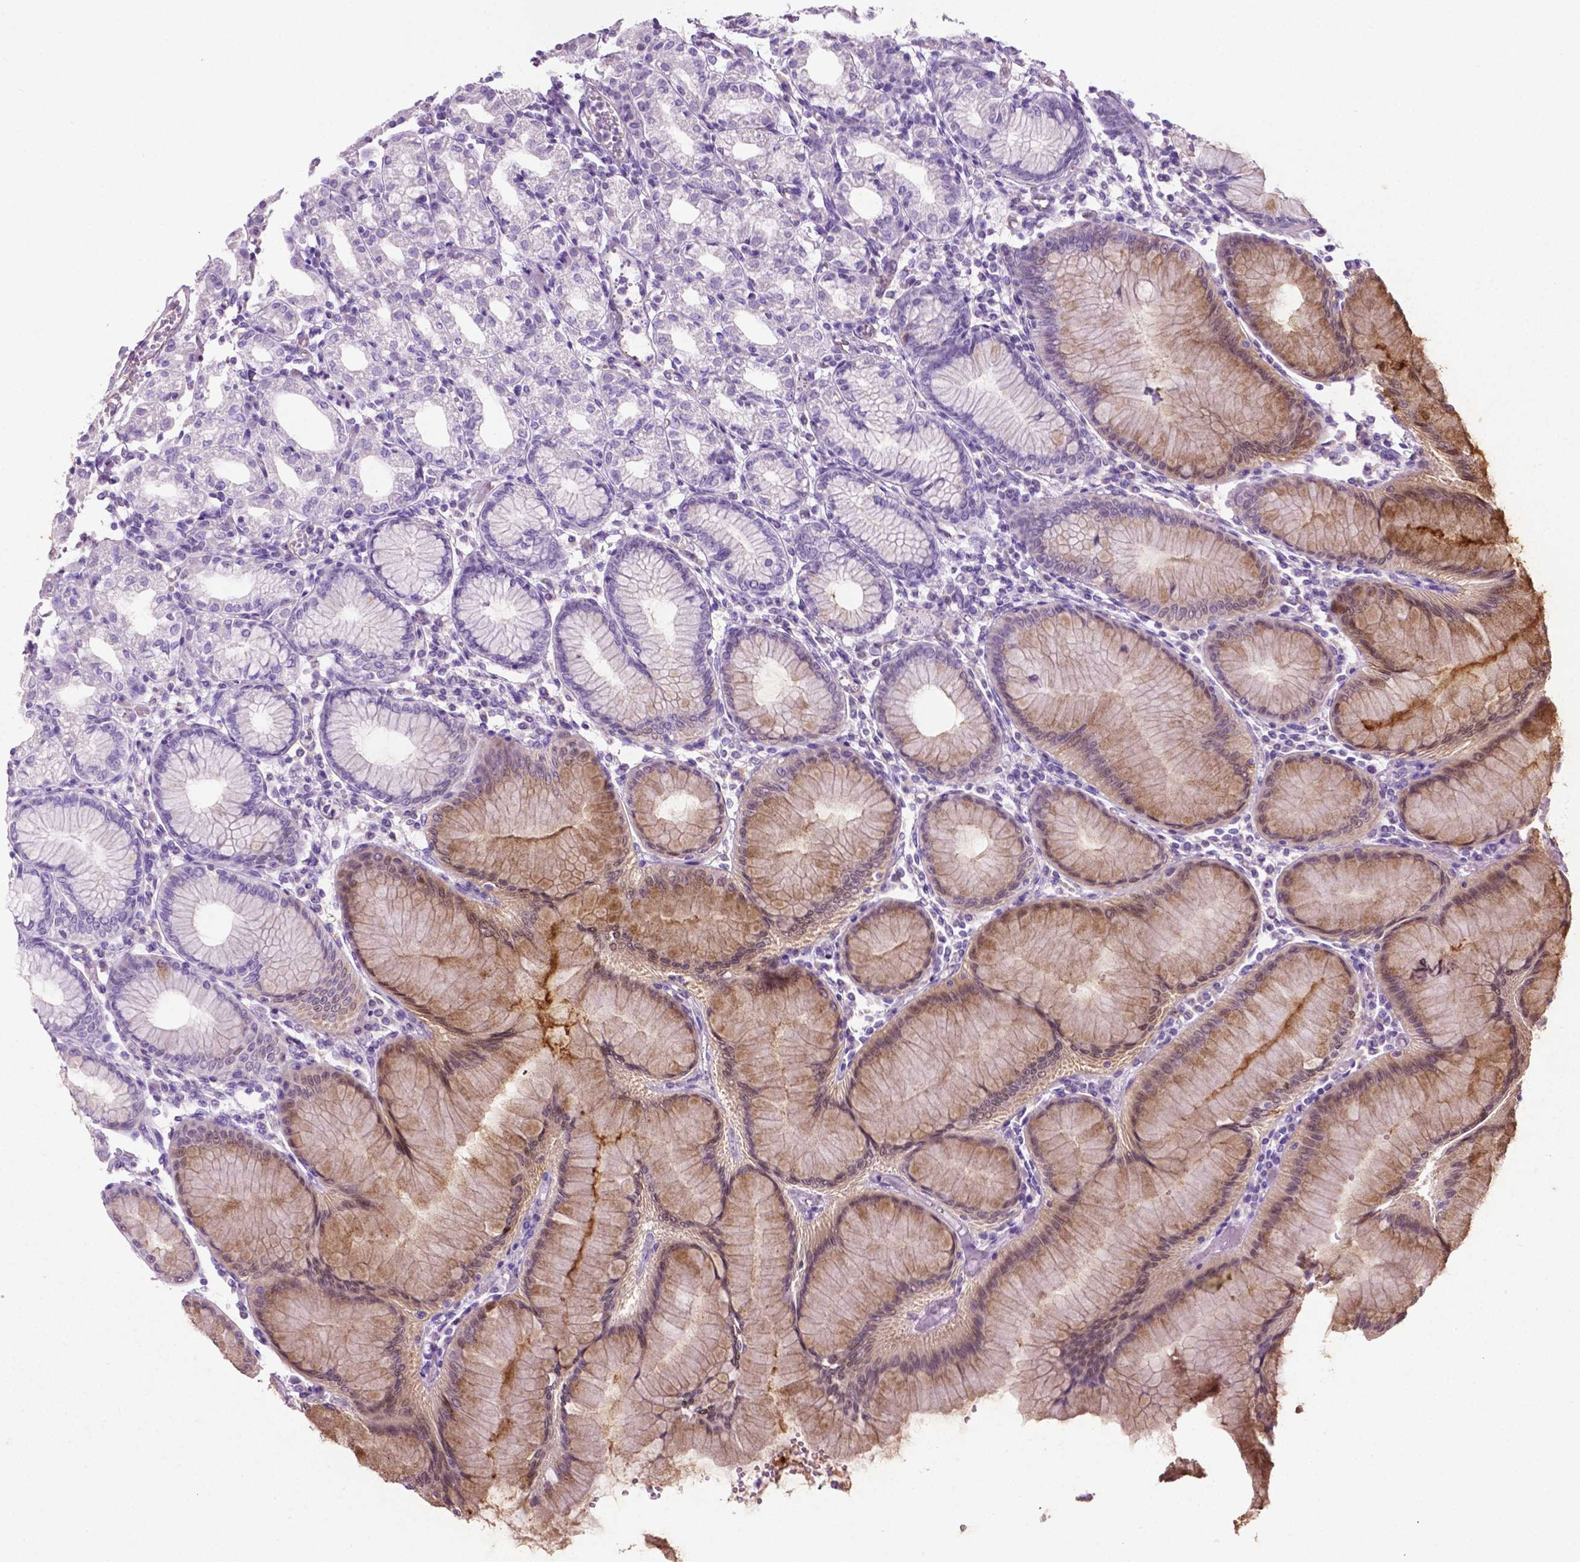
{"staining": {"intensity": "moderate", "quantity": "<25%", "location": "cytoplasmic/membranous"}, "tissue": "stomach", "cell_type": "Glandular cells", "image_type": "normal", "snomed": [{"axis": "morphology", "description": "Normal tissue, NOS"}, {"axis": "topography", "description": "Skeletal muscle"}, {"axis": "topography", "description": "Stomach"}], "caption": "A low amount of moderate cytoplasmic/membranous expression is seen in about <25% of glandular cells in unremarkable stomach. (Brightfield microscopy of DAB IHC at high magnification).", "gene": "PHGR1", "patient": {"sex": "female", "age": 57}}